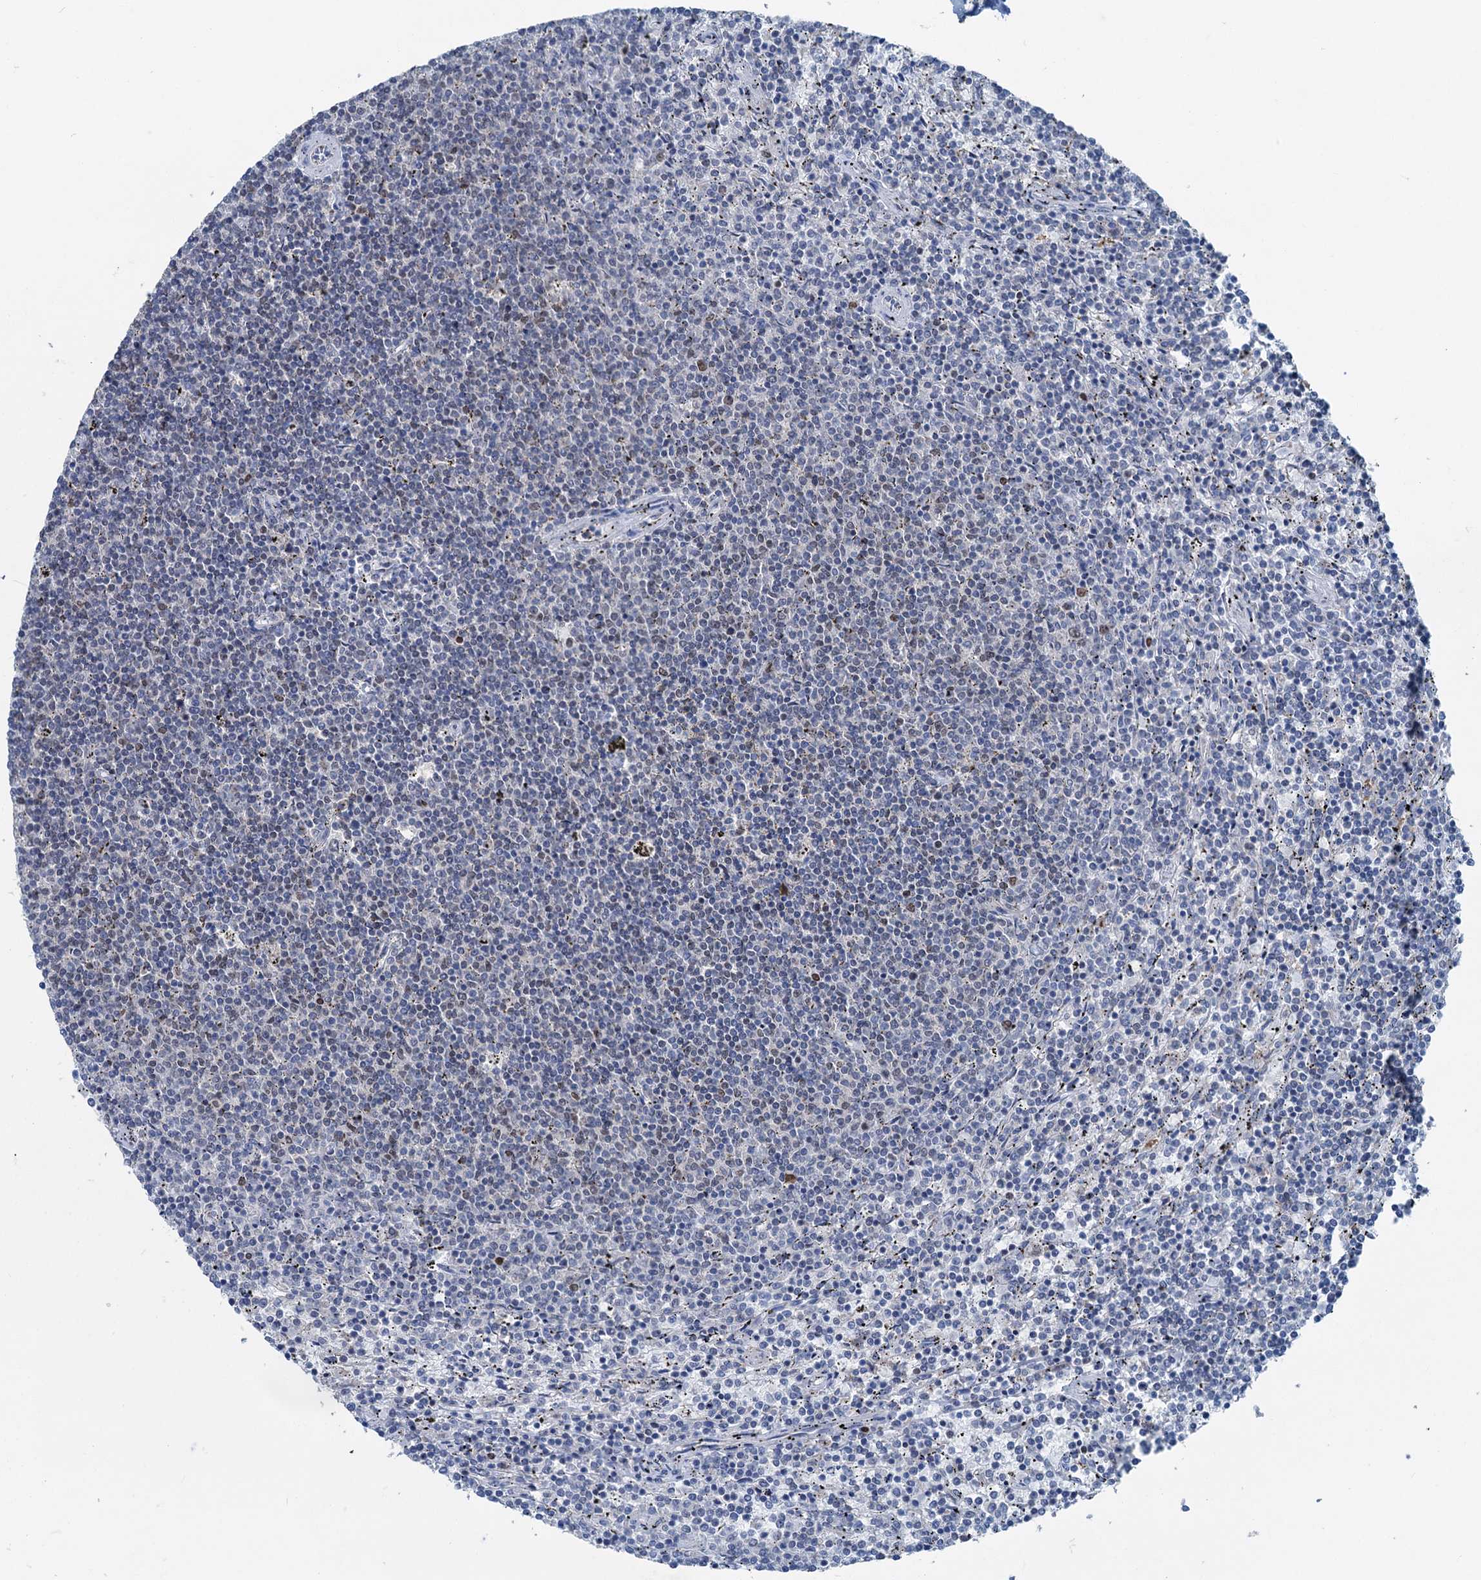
{"staining": {"intensity": "negative", "quantity": "none", "location": "none"}, "tissue": "lymphoma", "cell_type": "Tumor cells", "image_type": "cancer", "snomed": [{"axis": "morphology", "description": "Malignant lymphoma, non-Hodgkin's type, Low grade"}, {"axis": "topography", "description": "Spleen"}], "caption": "DAB (3,3'-diaminobenzidine) immunohistochemical staining of human malignant lymphoma, non-Hodgkin's type (low-grade) reveals no significant staining in tumor cells. The staining is performed using DAB (3,3'-diaminobenzidine) brown chromogen with nuclei counter-stained in using hematoxylin.", "gene": "ELP4", "patient": {"sex": "female", "age": 50}}